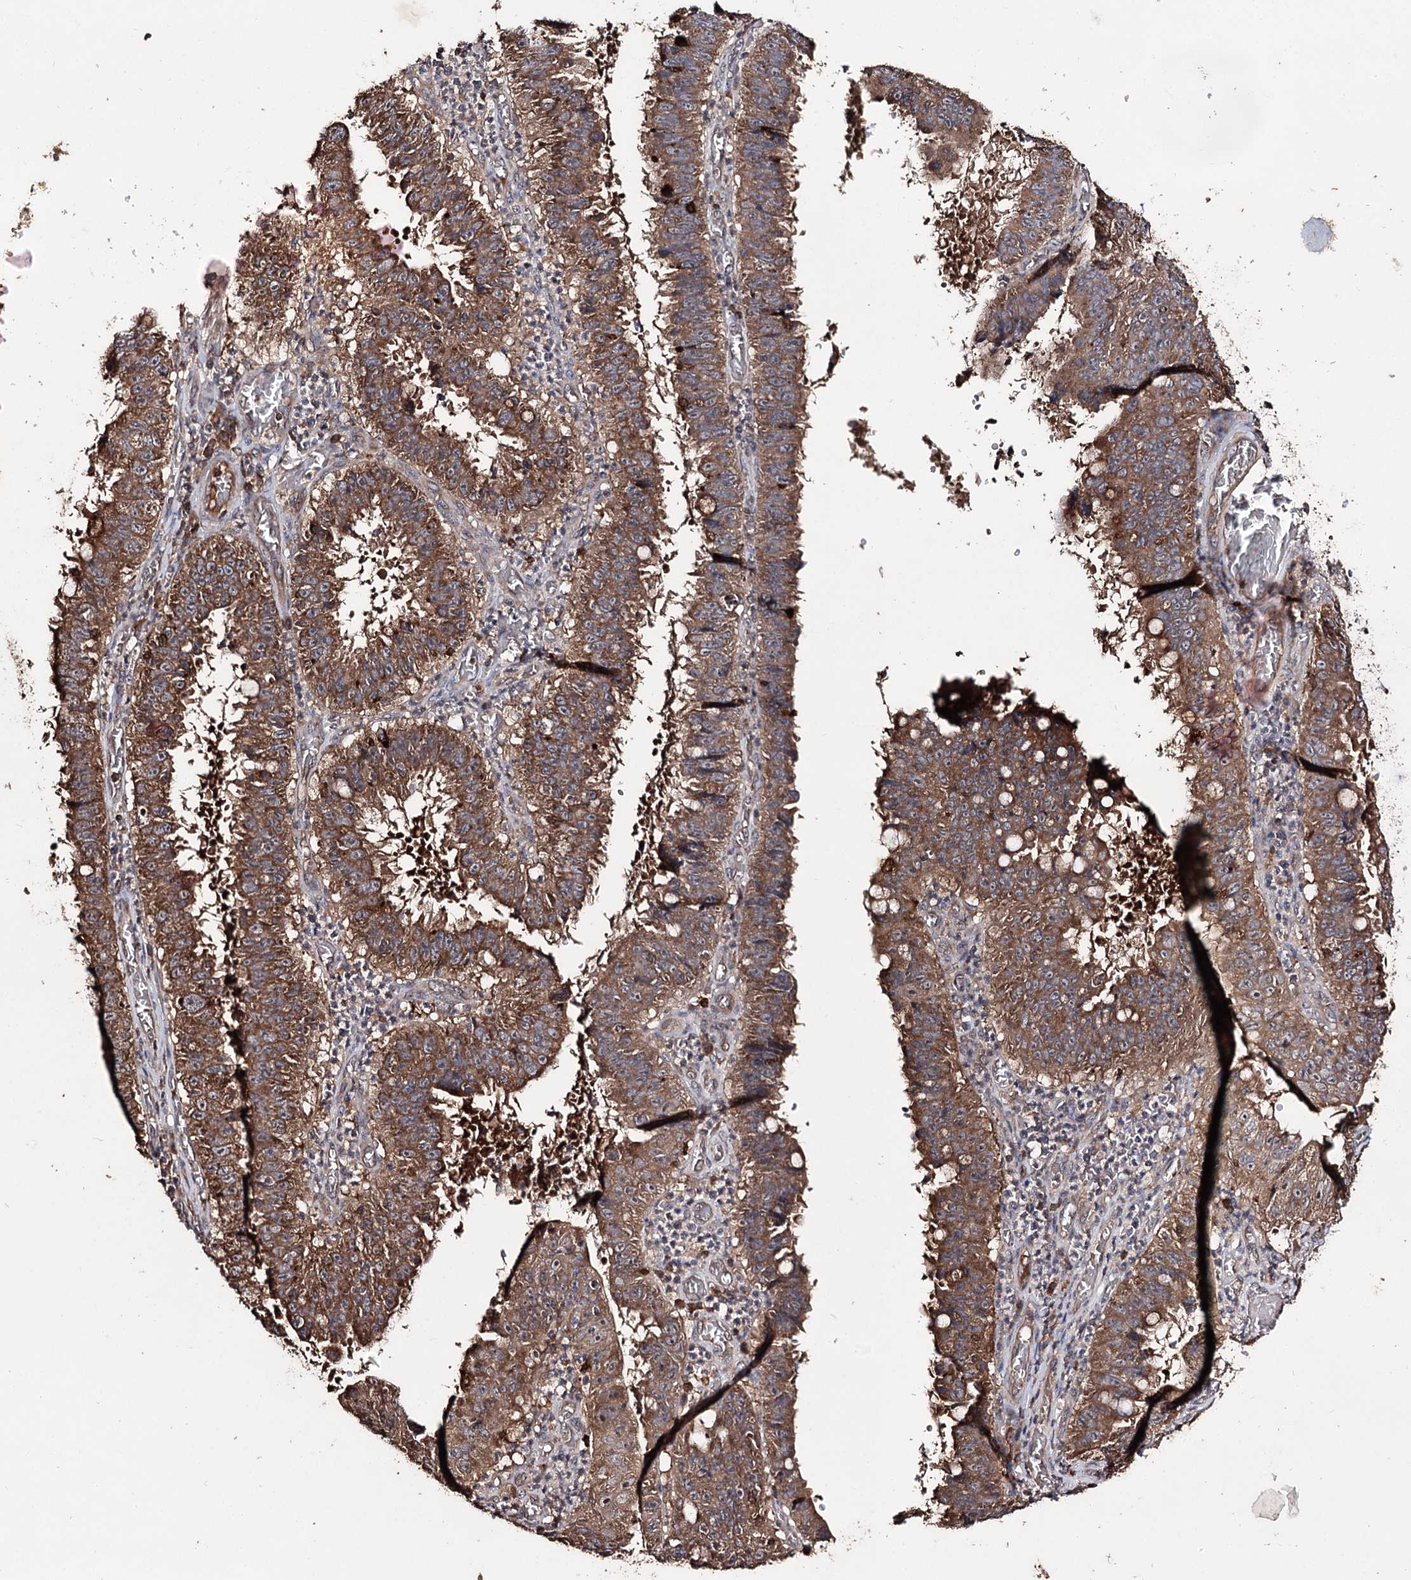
{"staining": {"intensity": "moderate", "quantity": ">75%", "location": "cytoplasmic/membranous"}, "tissue": "stomach cancer", "cell_type": "Tumor cells", "image_type": "cancer", "snomed": [{"axis": "morphology", "description": "Adenocarcinoma, NOS"}, {"axis": "topography", "description": "Stomach"}], "caption": "Stomach cancer (adenocarcinoma) stained with a brown dye displays moderate cytoplasmic/membranous positive staining in approximately >75% of tumor cells.", "gene": "FAM53B", "patient": {"sex": "male", "age": 59}}